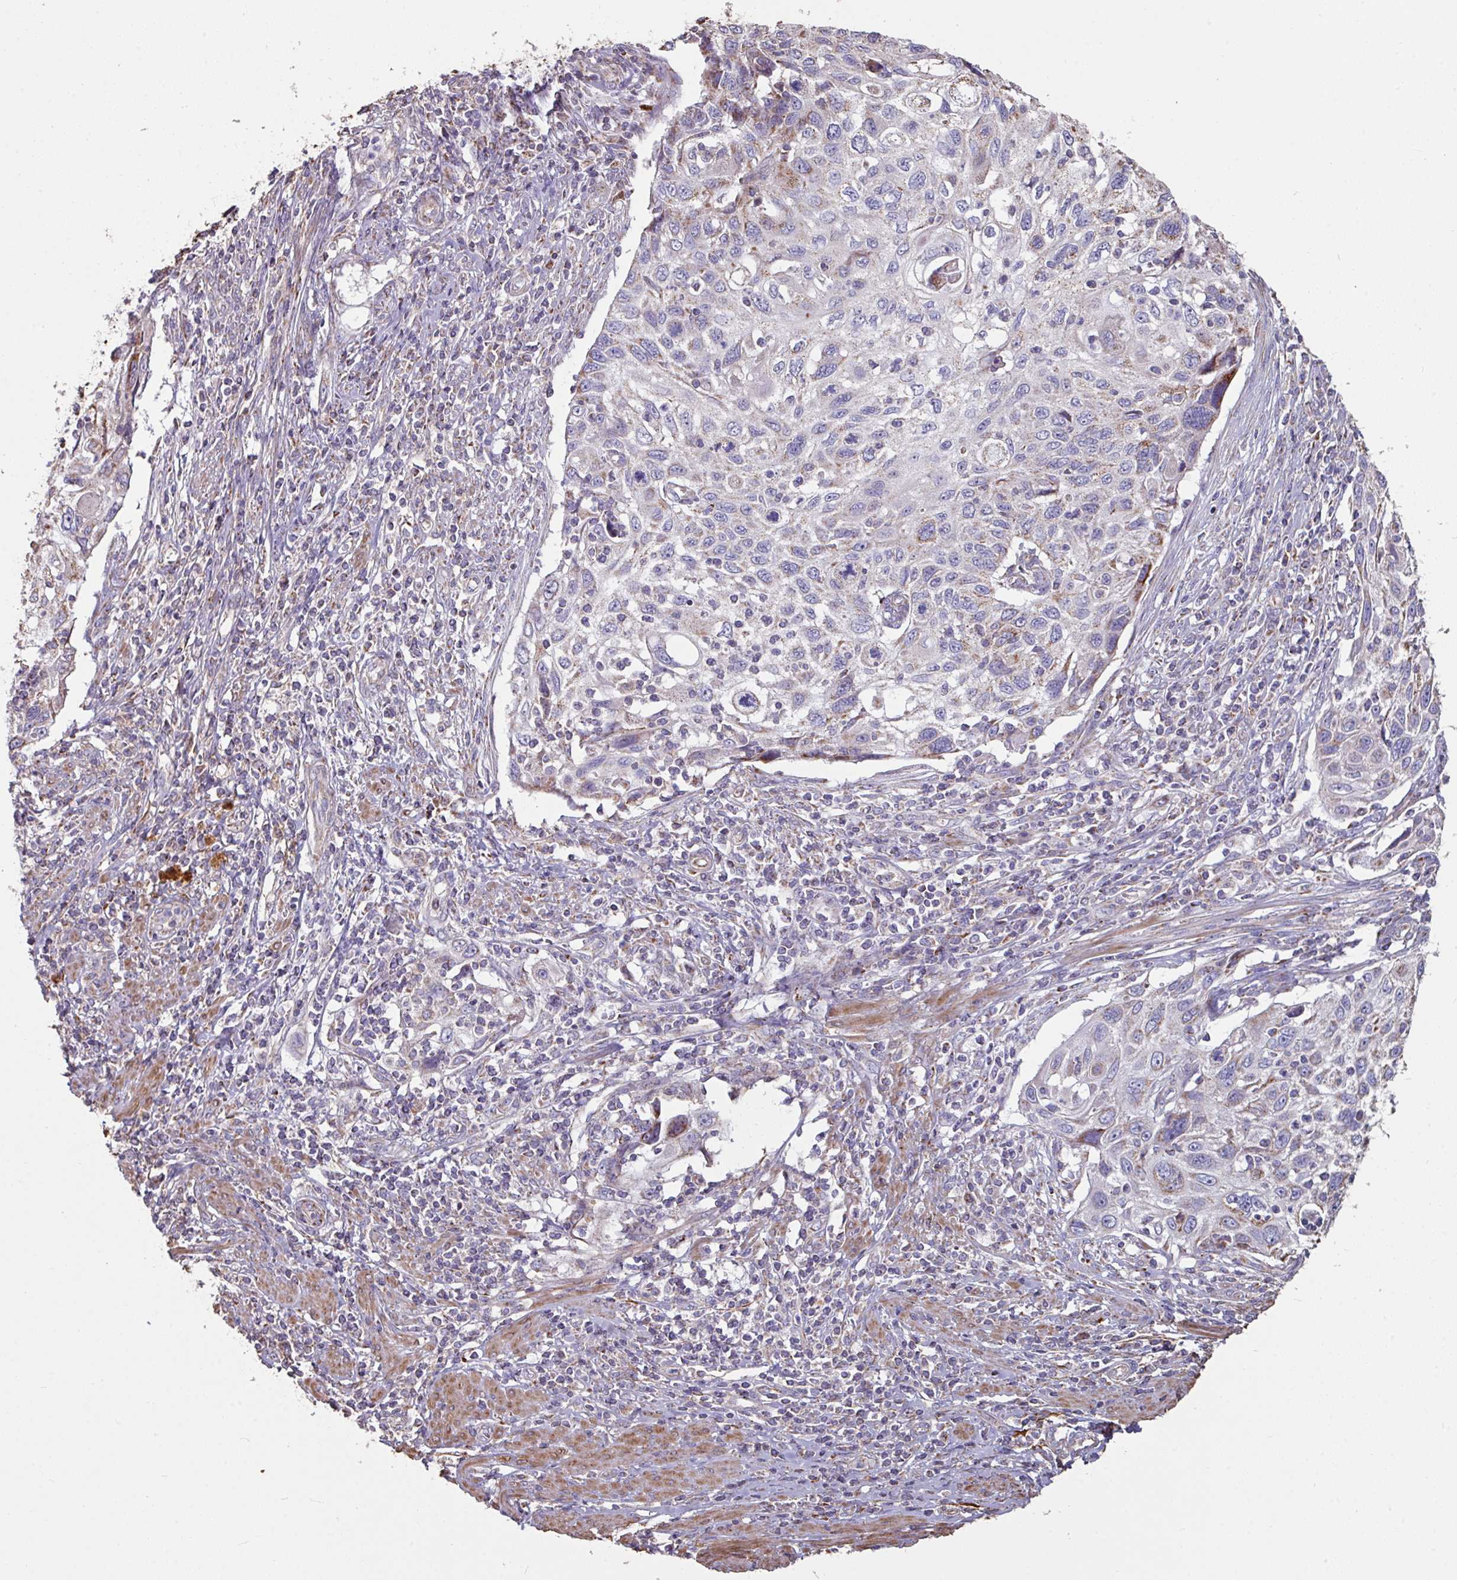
{"staining": {"intensity": "weak", "quantity": "<25%", "location": "cytoplasmic/membranous"}, "tissue": "cervical cancer", "cell_type": "Tumor cells", "image_type": "cancer", "snomed": [{"axis": "morphology", "description": "Squamous cell carcinoma, NOS"}, {"axis": "topography", "description": "Cervix"}], "caption": "An image of squamous cell carcinoma (cervical) stained for a protein shows no brown staining in tumor cells.", "gene": "OR2D3", "patient": {"sex": "female", "age": 70}}